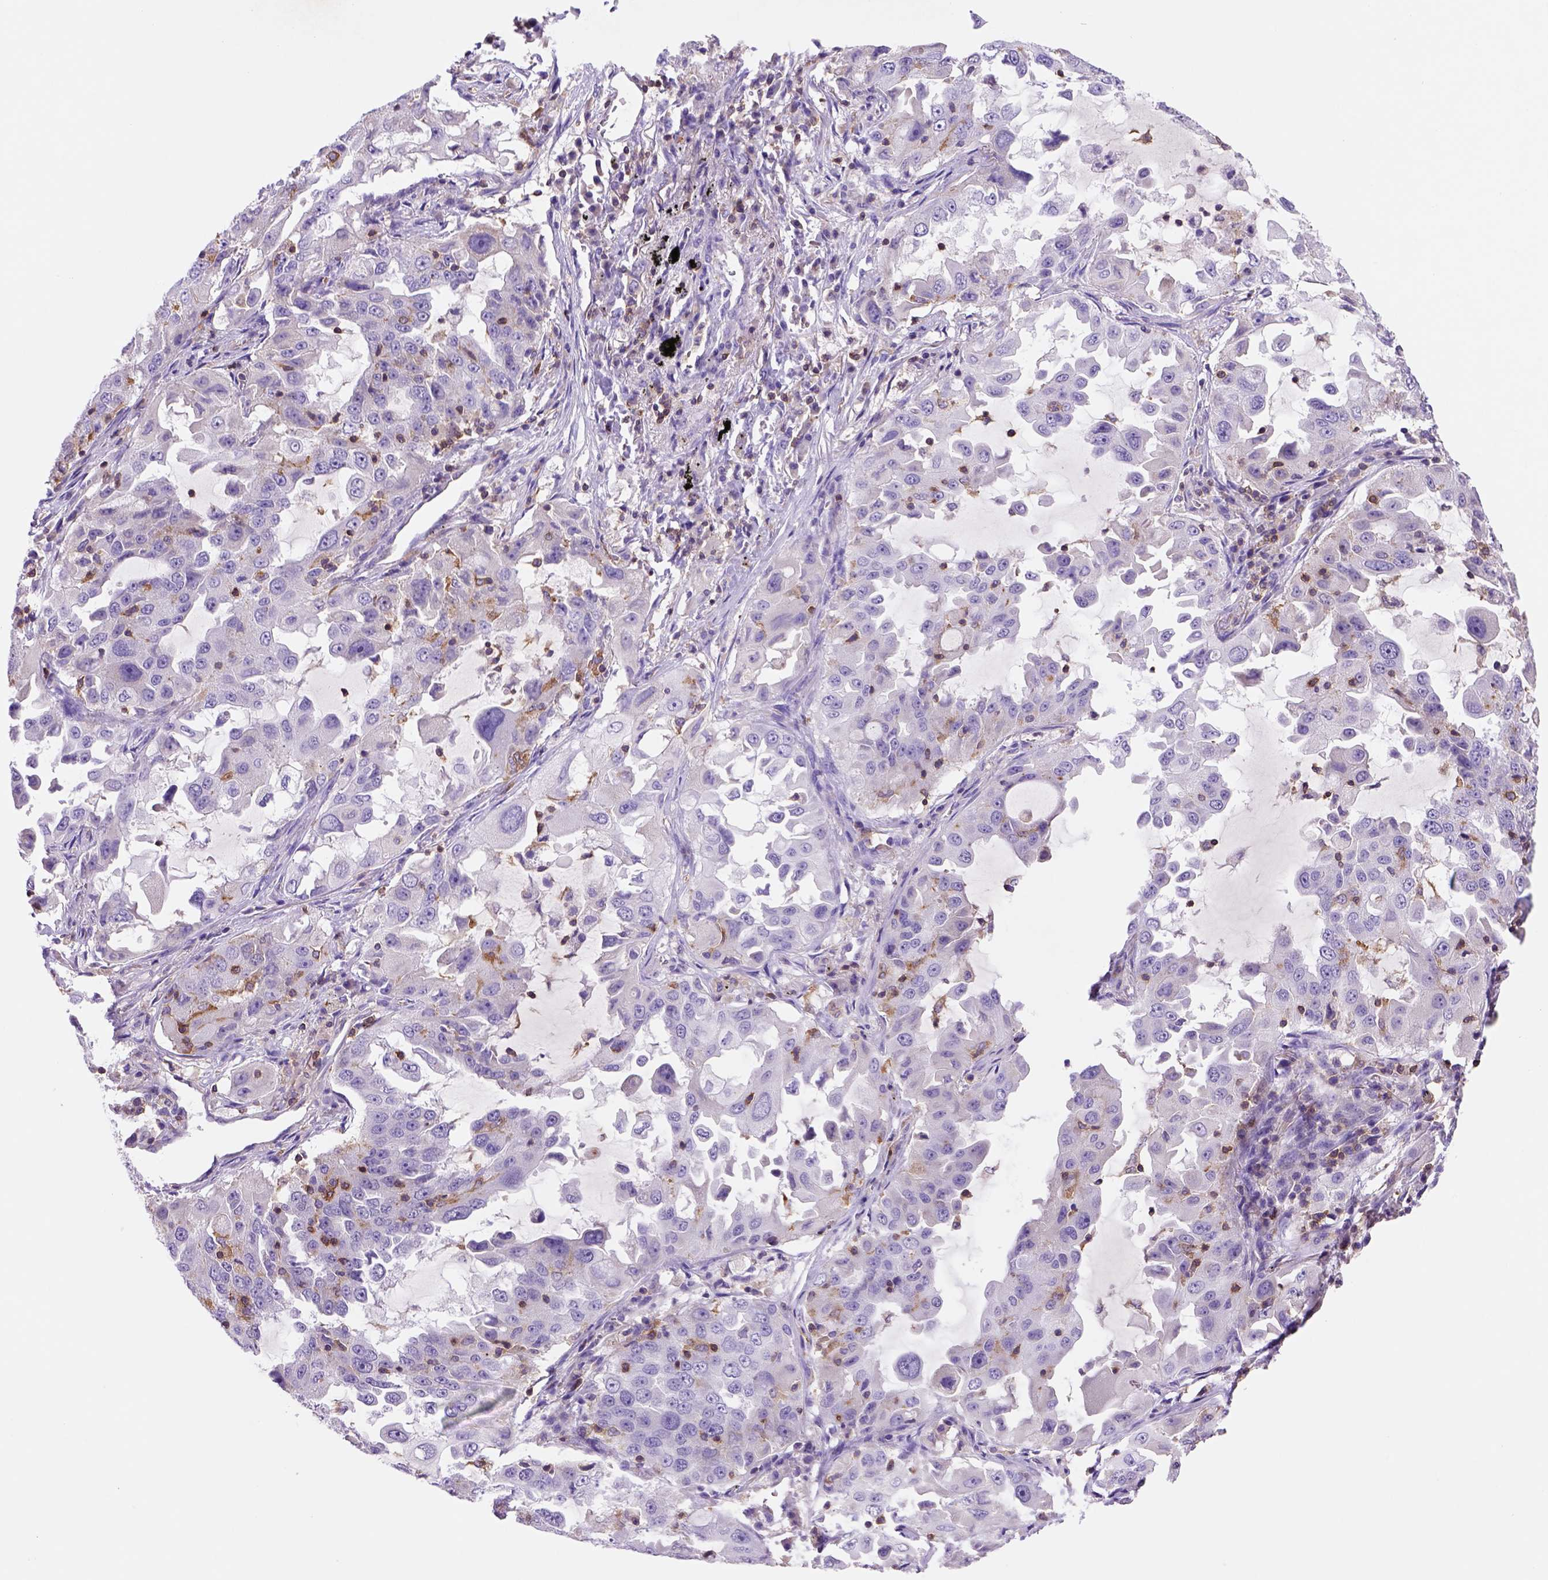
{"staining": {"intensity": "negative", "quantity": "none", "location": "none"}, "tissue": "lung cancer", "cell_type": "Tumor cells", "image_type": "cancer", "snomed": [{"axis": "morphology", "description": "Adenocarcinoma, NOS"}, {"axis": "topography", "description": "Lung"}], "caption": "Image shows no significant protein positivity in tumor cells of lung cancer.", "gene": "INPP5D", "patient": {"sex": "female", "age": 61}}